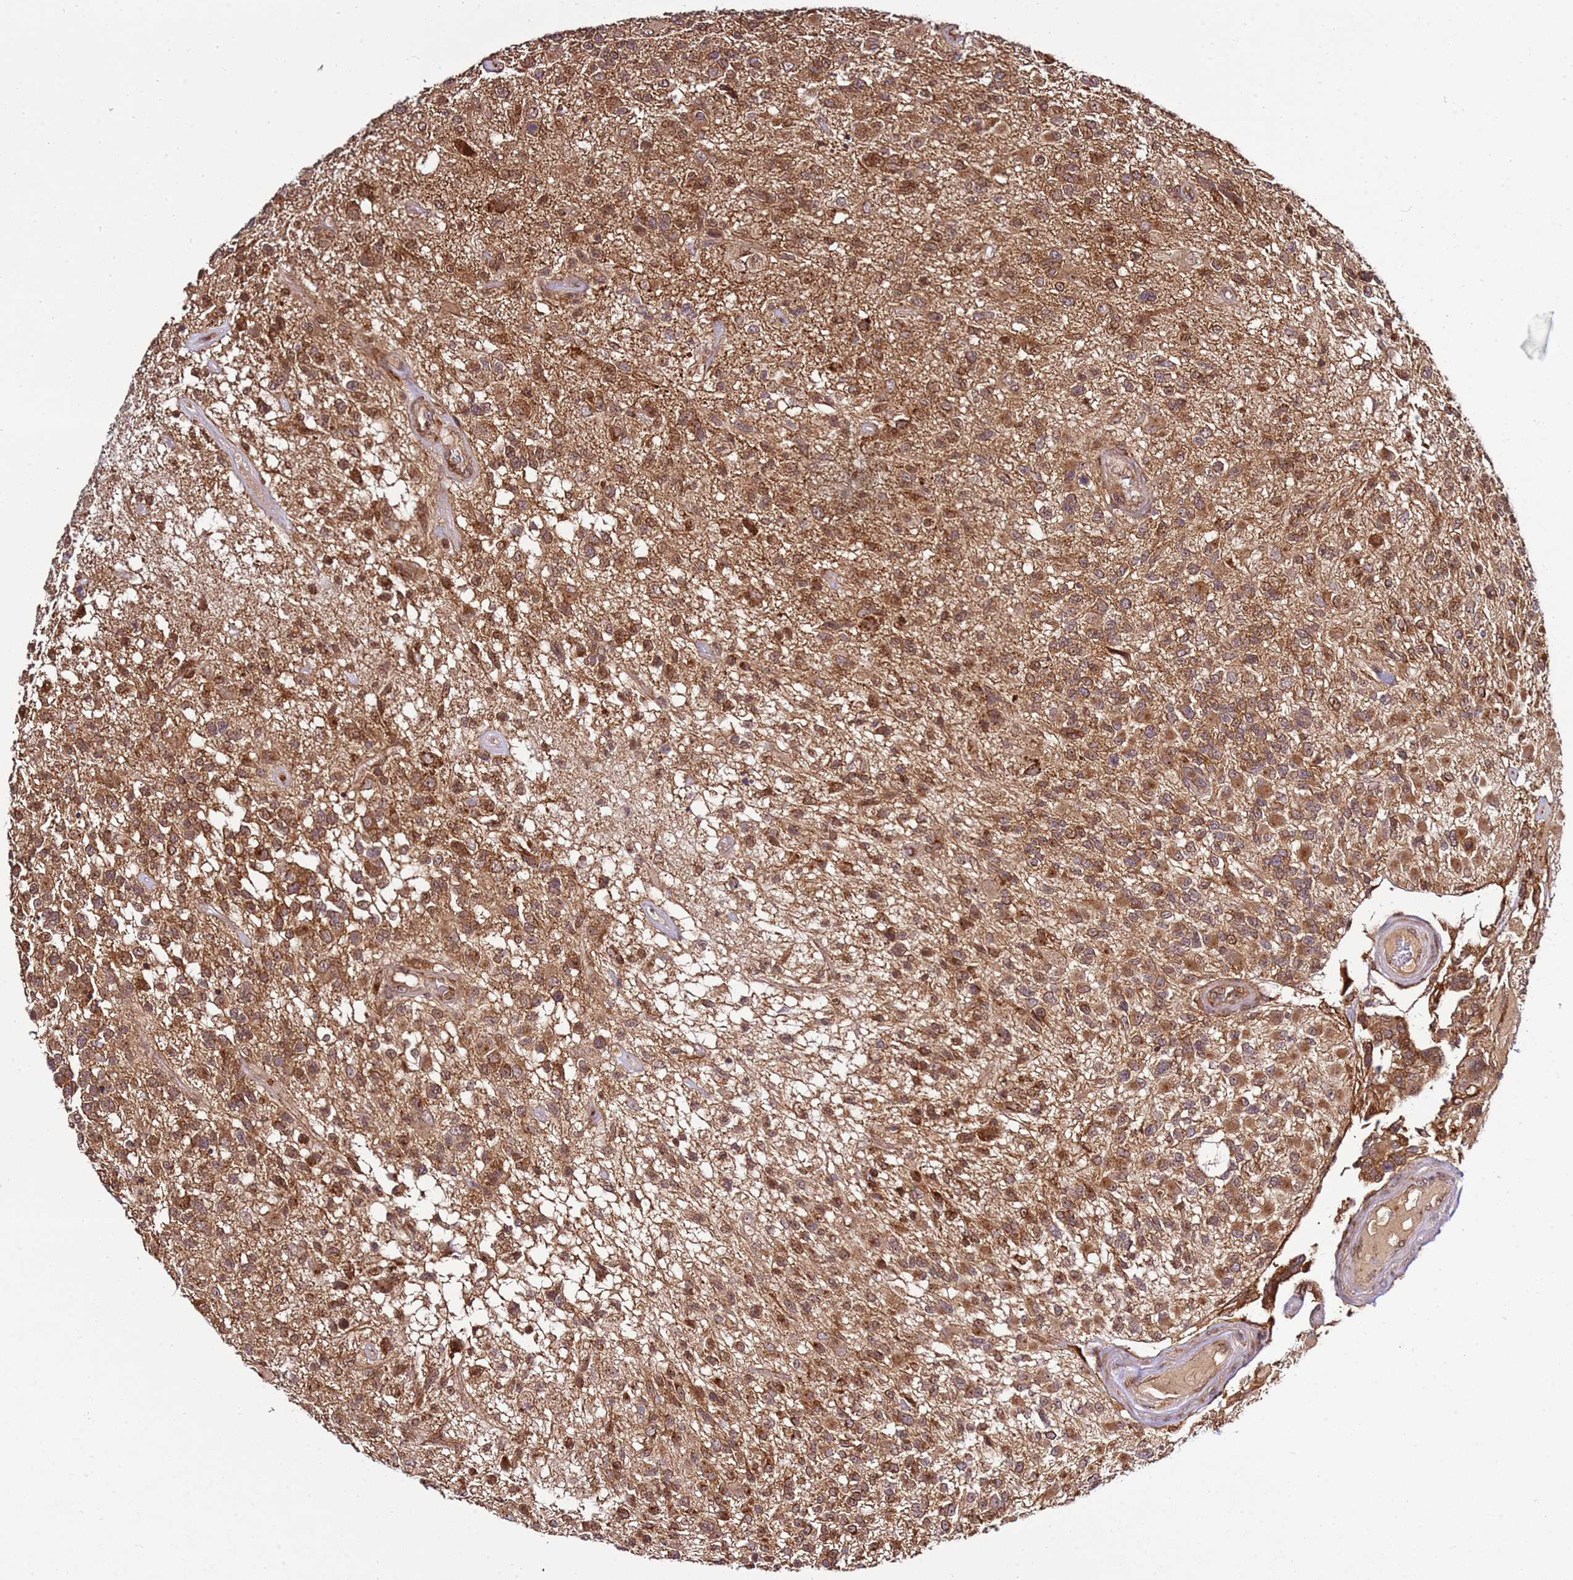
{"staining": {"intensity": "moderate", "quantity": ">75%", "location": "cytoplasmic/membranous"}, "tissue": "glioma", "cell_type": "Tumor cells", "image_type": "cancer", "snomed": [{"axis": "morphology", "description": "Glioma, malignant, High grade"}, {"axis": "morphology", "description": "Glioblastoma, NOS"}, {"axis": "topography", "description": "Brain"}], "caption": "Malignant high-grade glioma was stained to show a protein in brown. There is medium levels of moderate cytoplasmic/membranous expression in approximately >75% of tumor cells. The staining is performed using DAB (3,3'-diaminobenzidine) brown chromogen to label protein expression. The nuclei are counter-stained blue using hematoxylin.", "gene": "RASA3", "patient": {"sex": "male", "age": 60}}